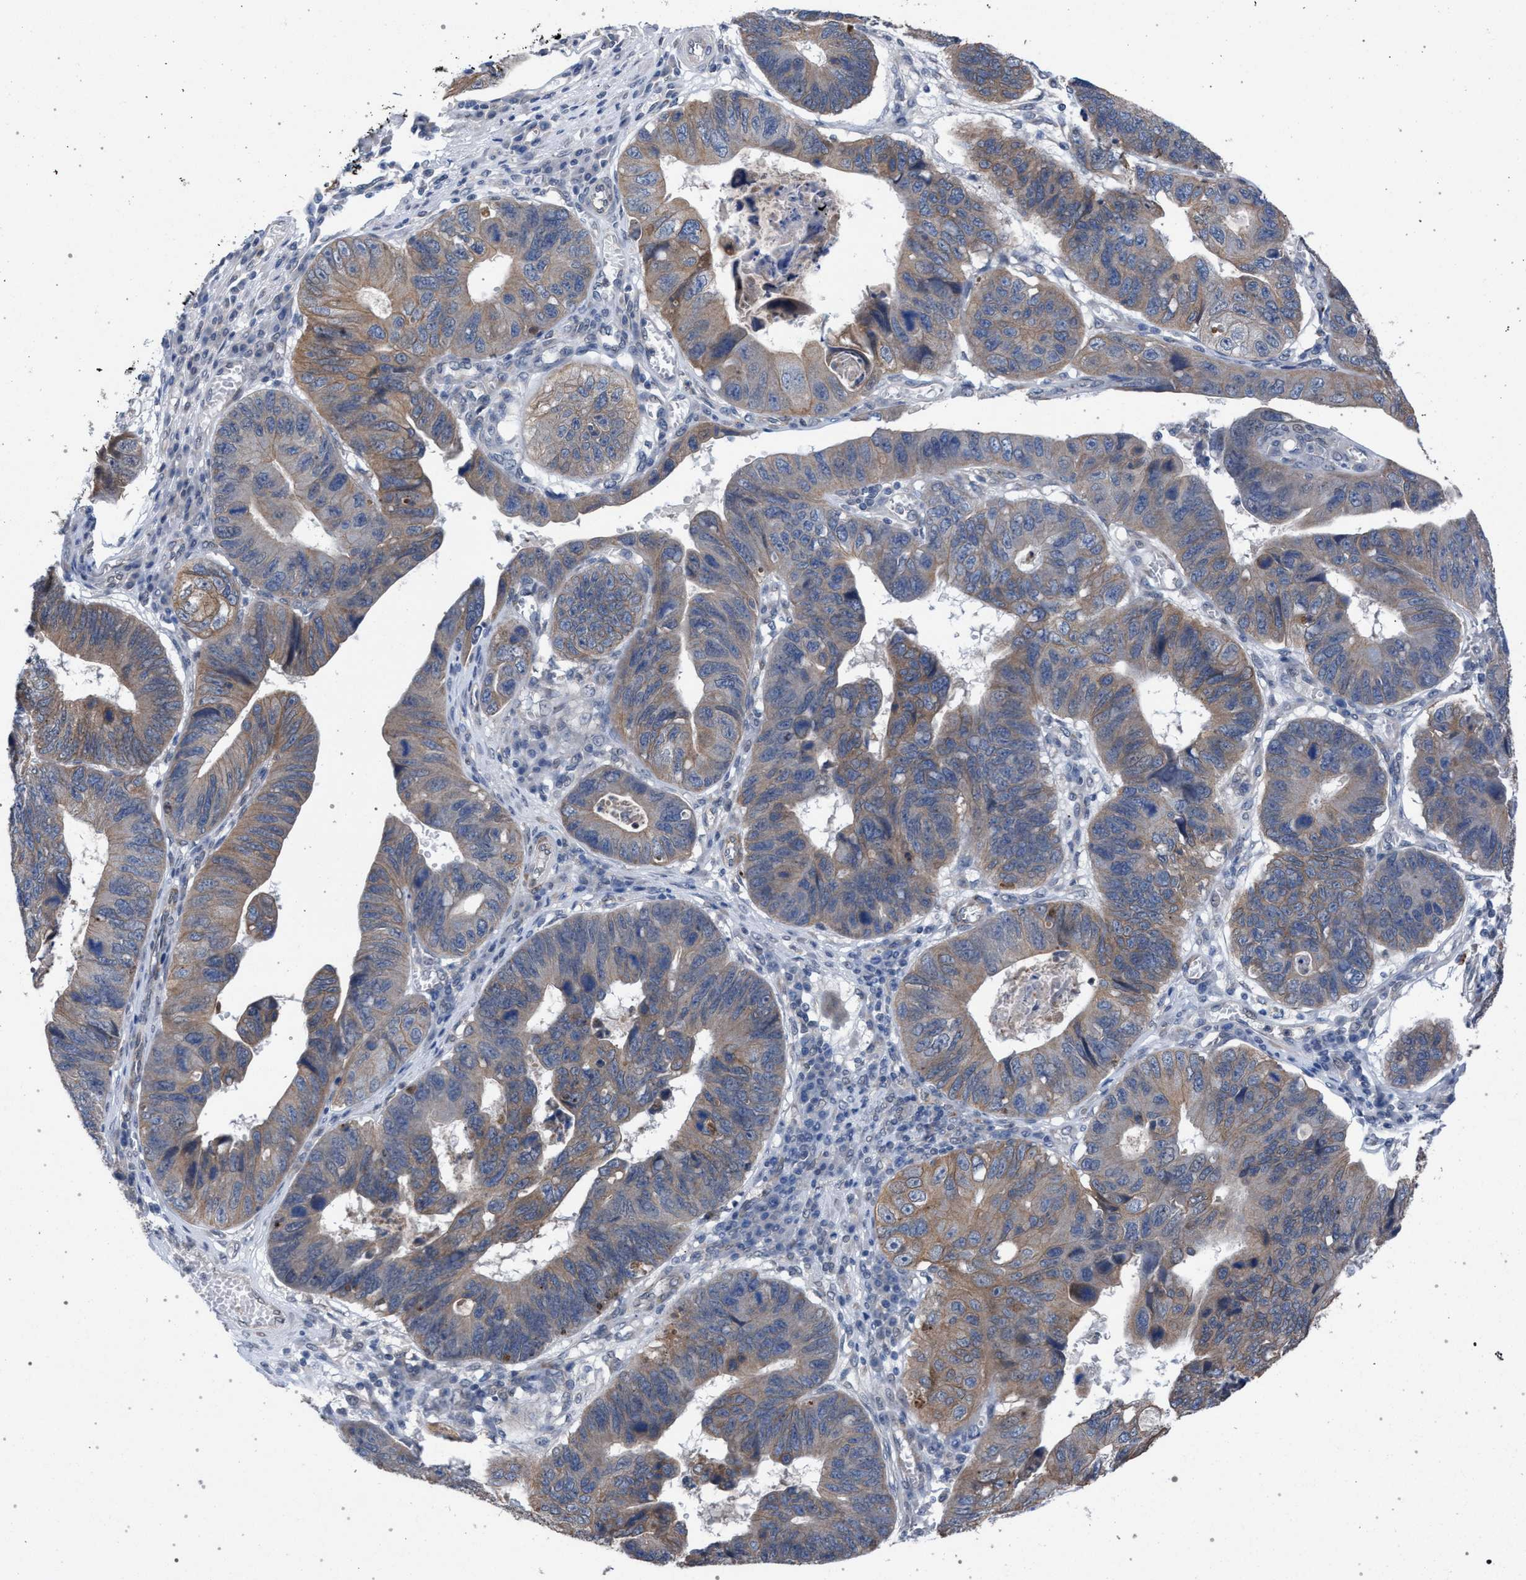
{"staining": {"intensity": "weak", "quantity": "25%-75%", "location": "cytoplasmic/membranous"}, "tissue": "stomach cancer", "cell_type": "Tumor cells", "image_type": "cancer", "snomed": [{"axis": "morphology", "description": "Adenocarcinoma, NOS"}, {"axis": "topography", "description": "Stomach"}], "caption": "Immunohistochemistry image of human adenocarcinoma (stomach) stained for a protein (brown), which displays low levels of weak cytoplasmic/membranous expression in approximately 25%-75% of tumor cells.", "gene": "ARPC5L", "patient": {"sex": "male", "age": 59}}